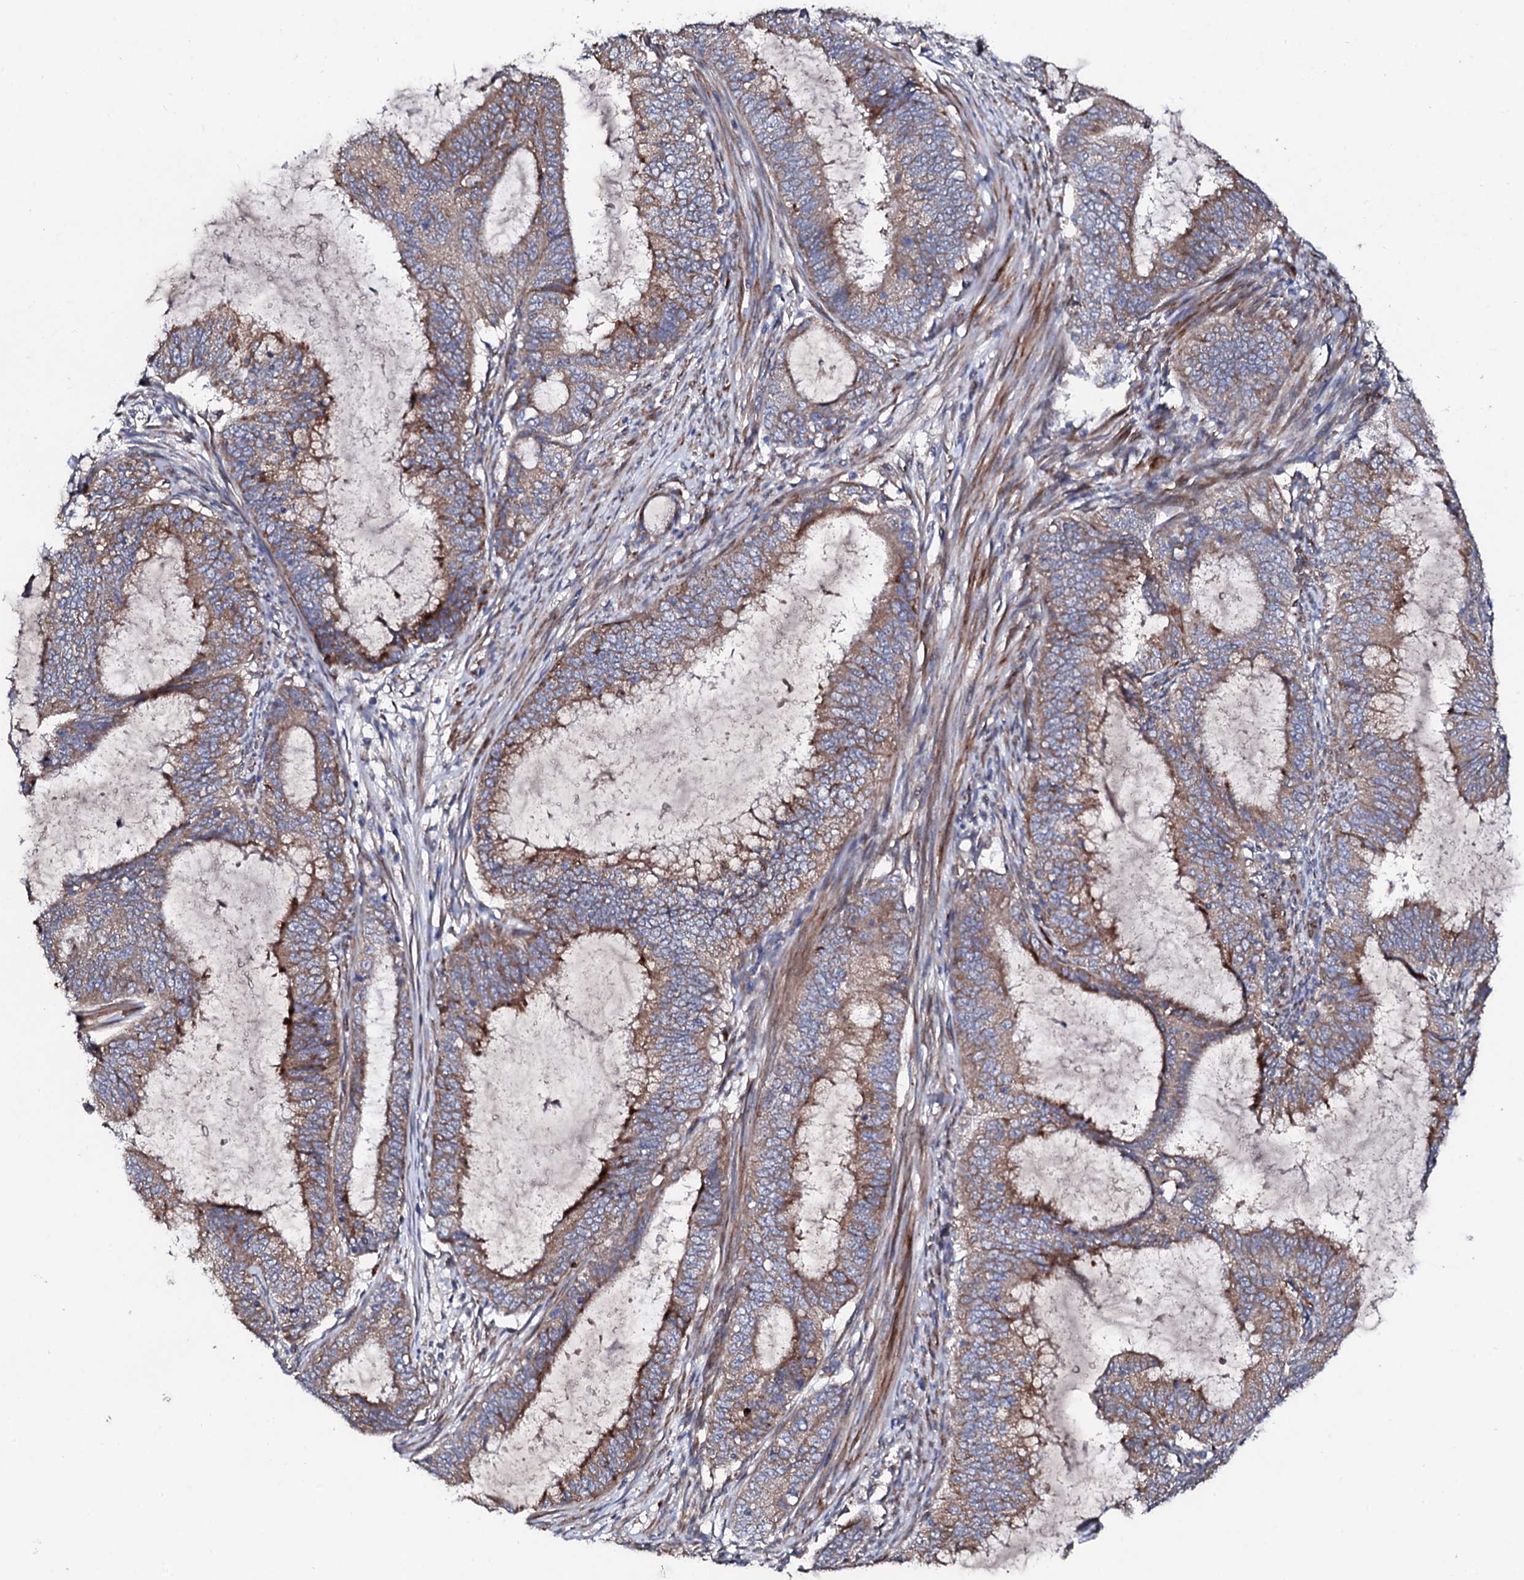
{"staining": {"intensity": "moderate", "quantity": ">75%", "location": "cytoplasmic/membranous"}, "tissue": "endometrial cancer", "cell_type": "Tumor cells", "image_type": "cancer", "snomed": [{"axis": "morphology", "description": "Adenocarcinoma, NOS"}, {"axis": "topography", "description": "Endometrium"}], "caption": "The immunohistochemical stain labels moderate cytoplasmic/membranous staining in tumor cells of endometrial adenocarcinoma tissue.", "gene": "DBX1", "patient": {"sex": "female", "age": 51}}